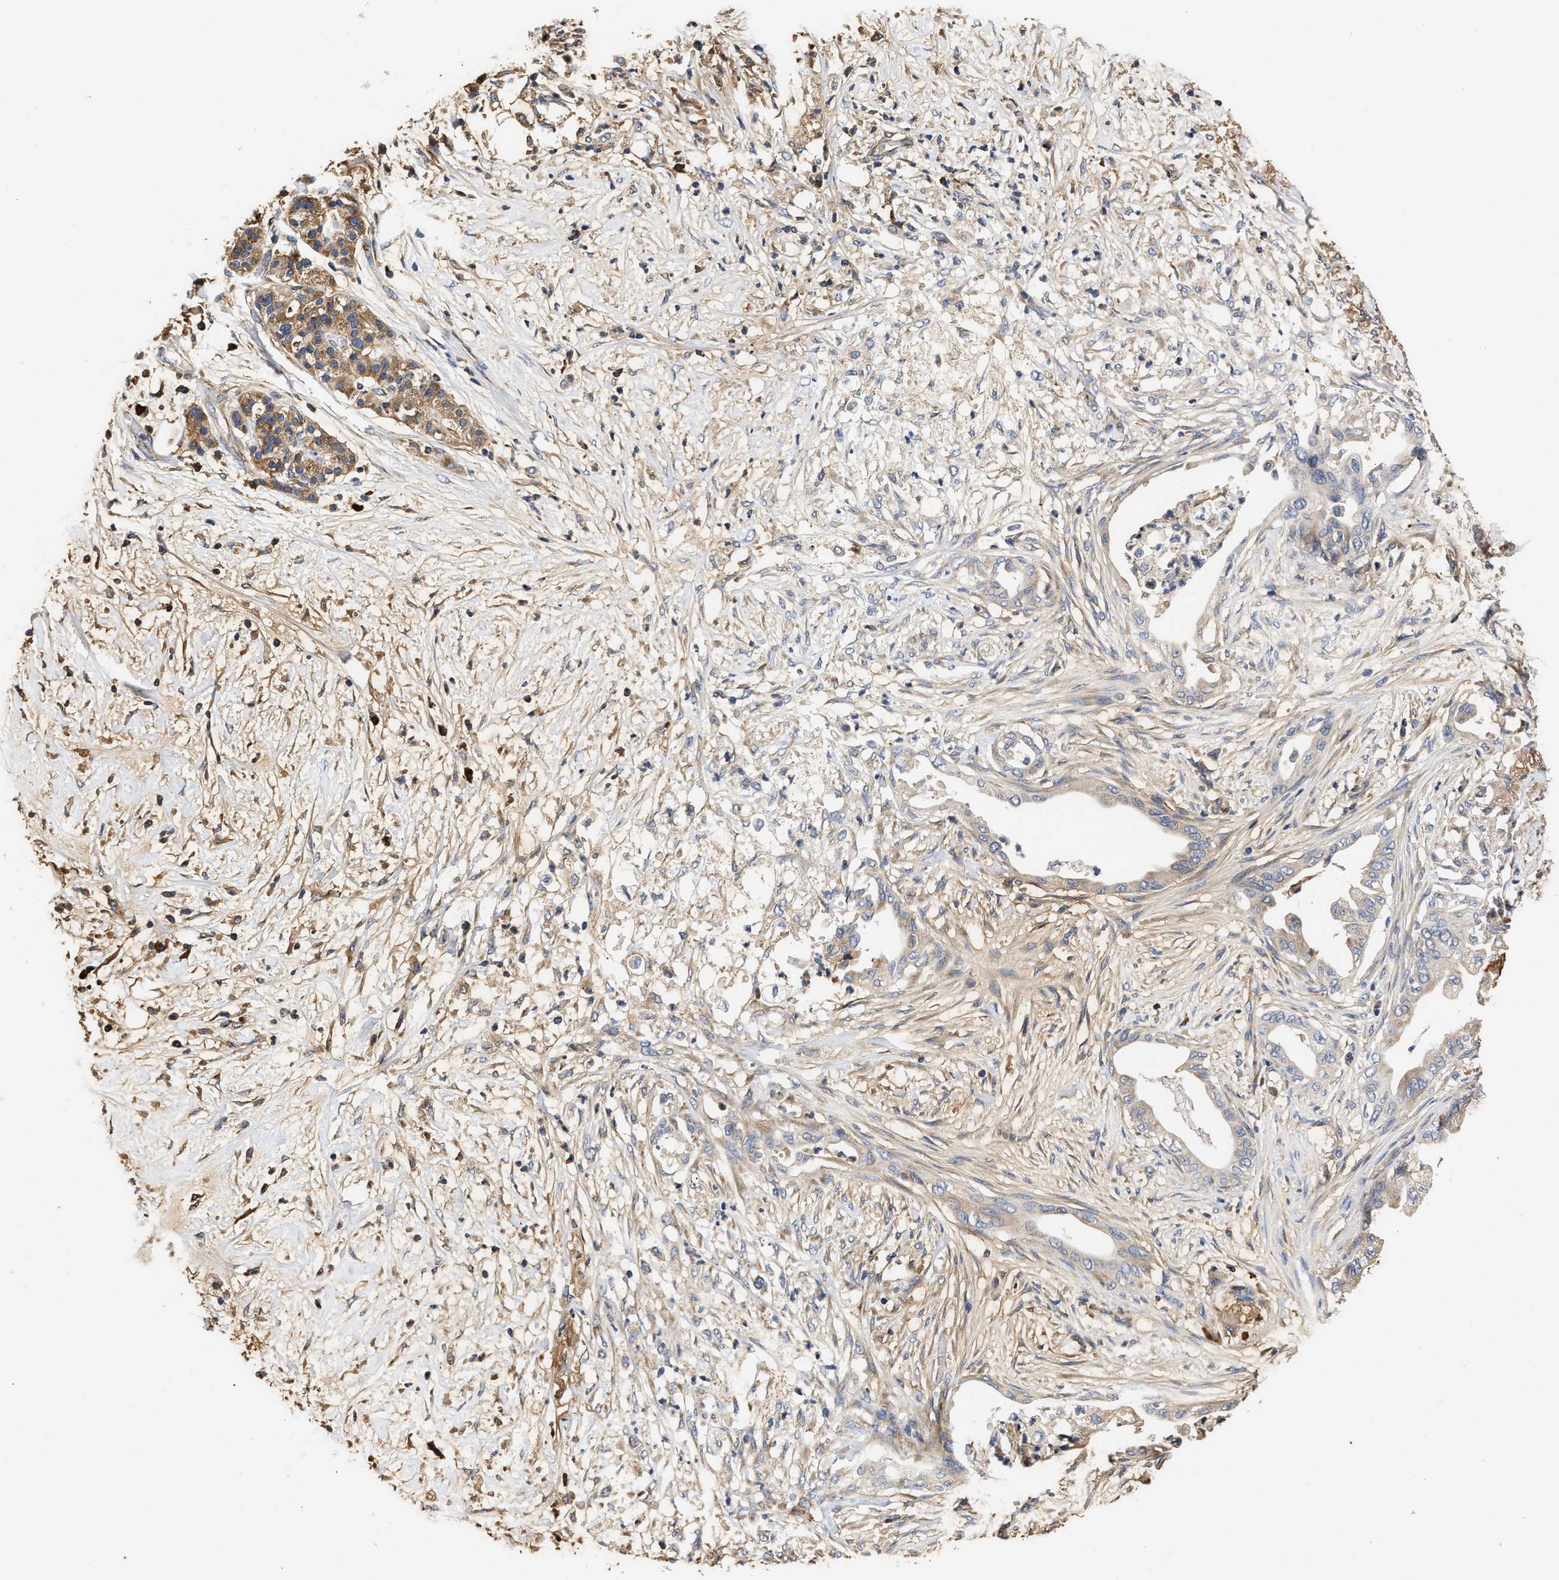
{"staining": {"intensity": "weak", "quantity": "<25%", "location": "cytoplasmic/membranous"}, "tissue": "pancreatic cancer", "cell_type": "Tumor cells", "image_type": "cancer", "snomed": [{"axis": "morphology", "description": "Normal tissue, NOS"}, {"axis": "morphology", "description": "Adenocarcinoma, NOS"}, {"axis": "topography", "description": "Pancreas"}, {"axis": "topography", "description": "Duodenum"}], "caption": "DAB (3,3'-diaminobenzidine) immunohistochemical staining of pancreatic cancer displays no significant positivity in tumor cells. (DAB (3,3'-diaminobenzidine) immunohistochemistry, high magnification).", "gene": "GOSR1", "patient": {"sex": "female", "age": 60}}